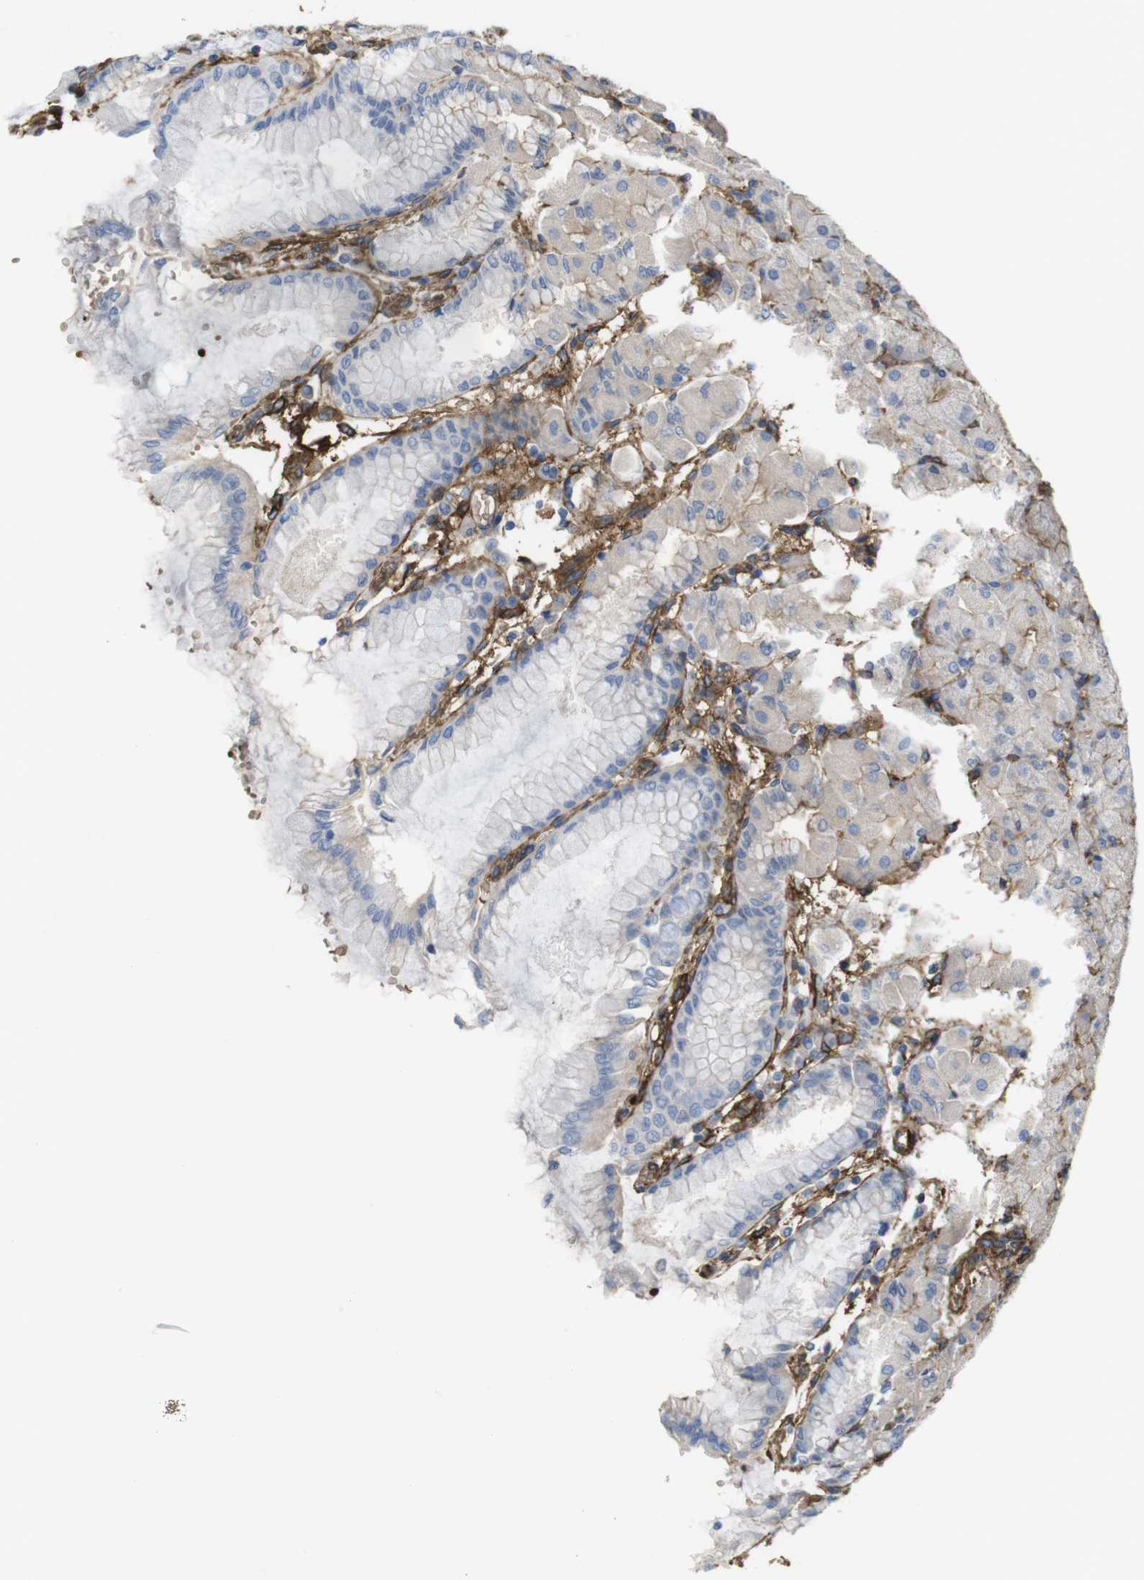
{"staining": {"intensity": "moderate", "quantity": ">75%", "location": "cytoplasmic/membranous"}, "tissue": "stomach", "cell_type": "Glandular cells", "image_type": "normal", "snomed": [{"axis": "morphology", "description": "Normal tissue, NOS"}, {"axis": "topography", "description": "Stomach, upper"}], "caption": "Glandular cells demonstrate medium levels of moderate cytoplasmic/membranous expression in about >75% of cells in normal stomach. (Brightfield microscopy of DAB IHC at high magnification).", "gene": "CYBRD1", "patient": {"sex": "female", "age": 56}}